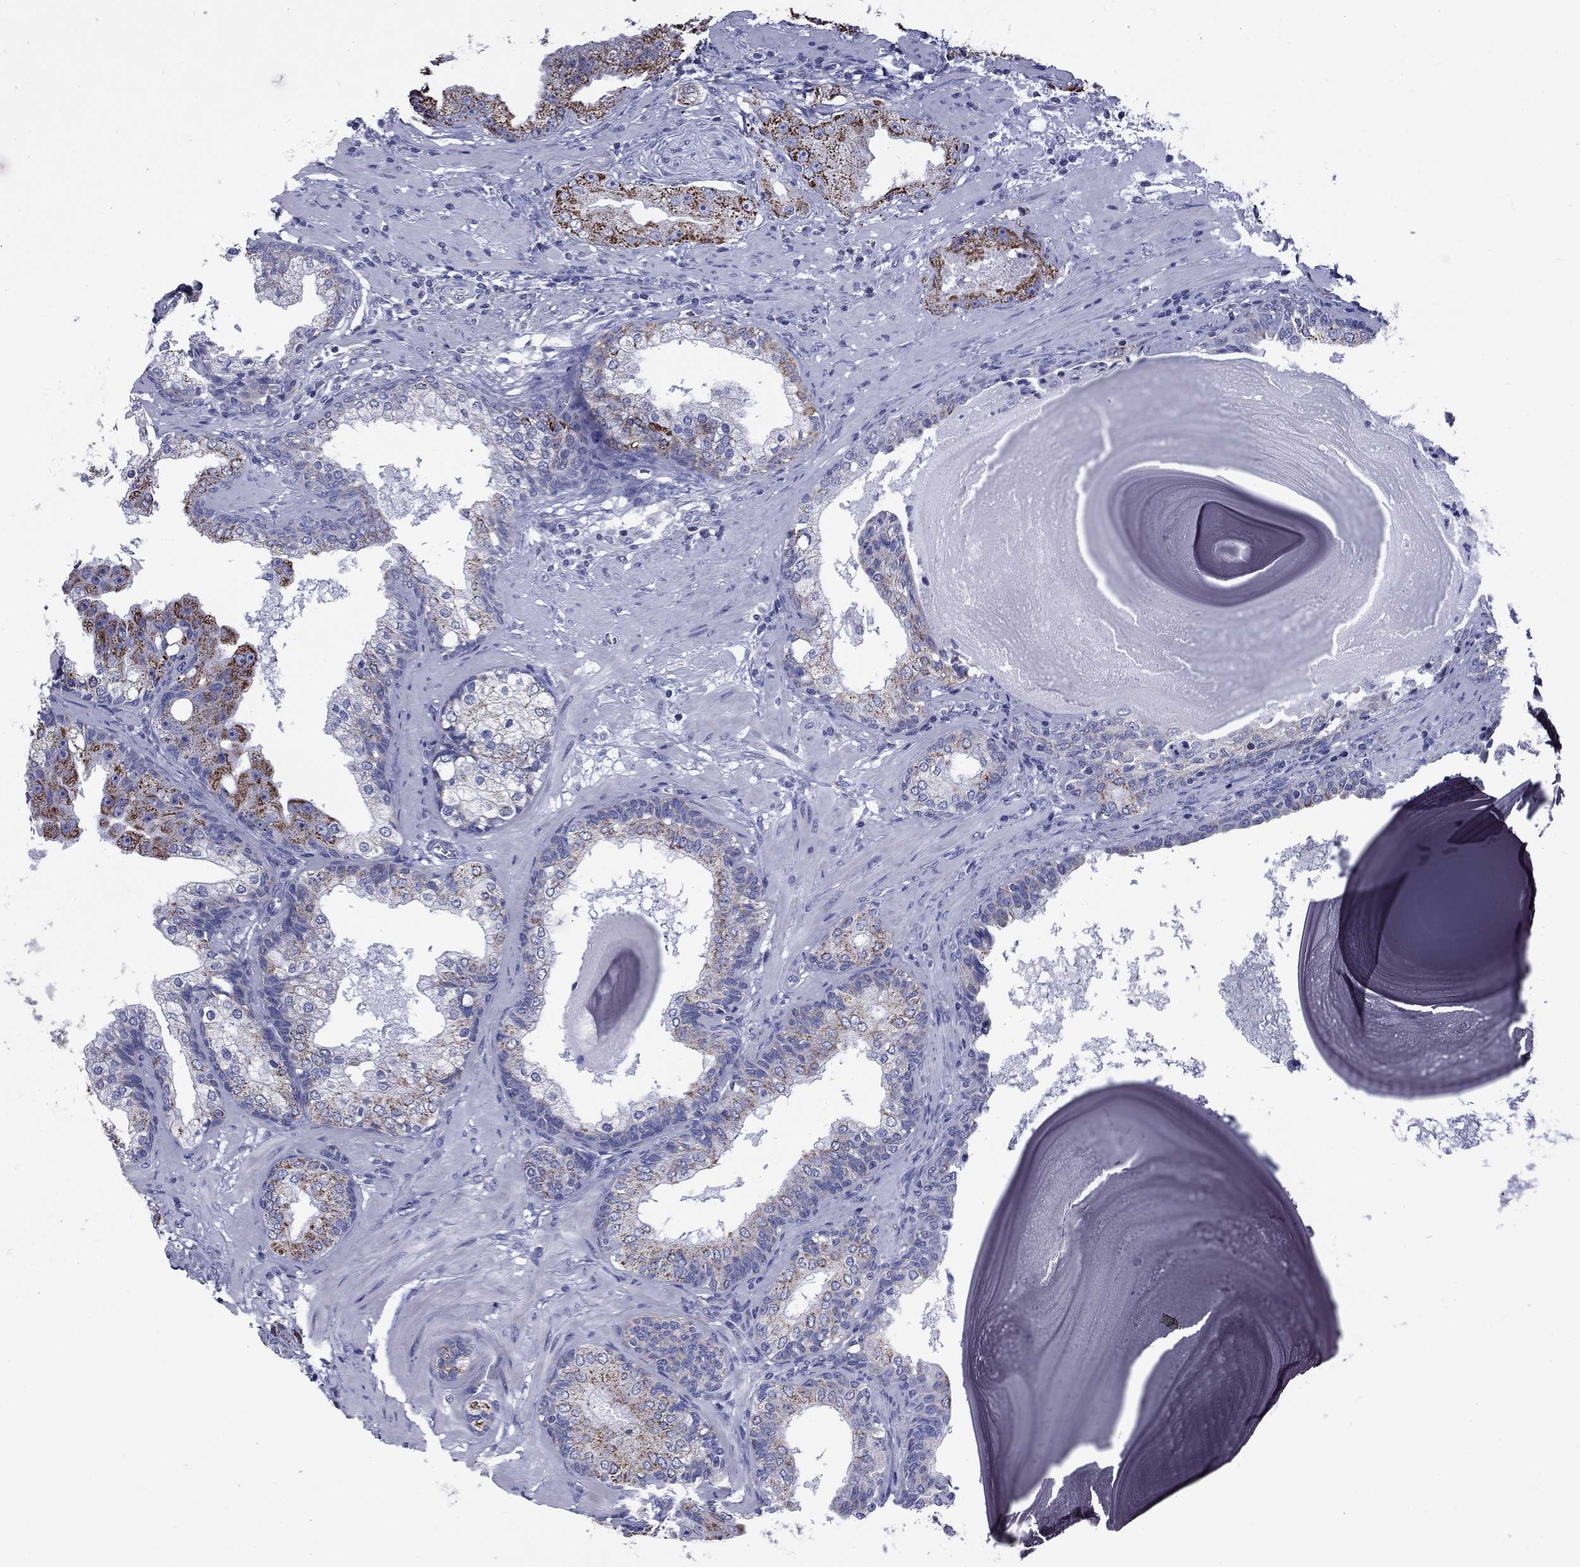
{"staining": {"intensity": "strong", "quantity": "<25%", "location": "cytoplasmic/membranous"}, "tissue": "prostate cancer", "cell_type": "Tumor cells", "image_type": "cancer", "snomed": [{"axis": "morphology", "description": "Adenocarcinoma, Low grade"}, {"axis": "topography", "description": "Prostate"}], "caption": "Immunohistochemistry image of neoplastic tissue: human low-grade adenocarcinoma (prostate) stained using IHC demonstrates medium levels of strong protein expression localized specifically in the cytoplasmic/membranous of tumor cells, appearing as a cytoplasmic/membranous brown color.", "gene": "ACADSB", "patient": {"sex": "male", "age": 62}}